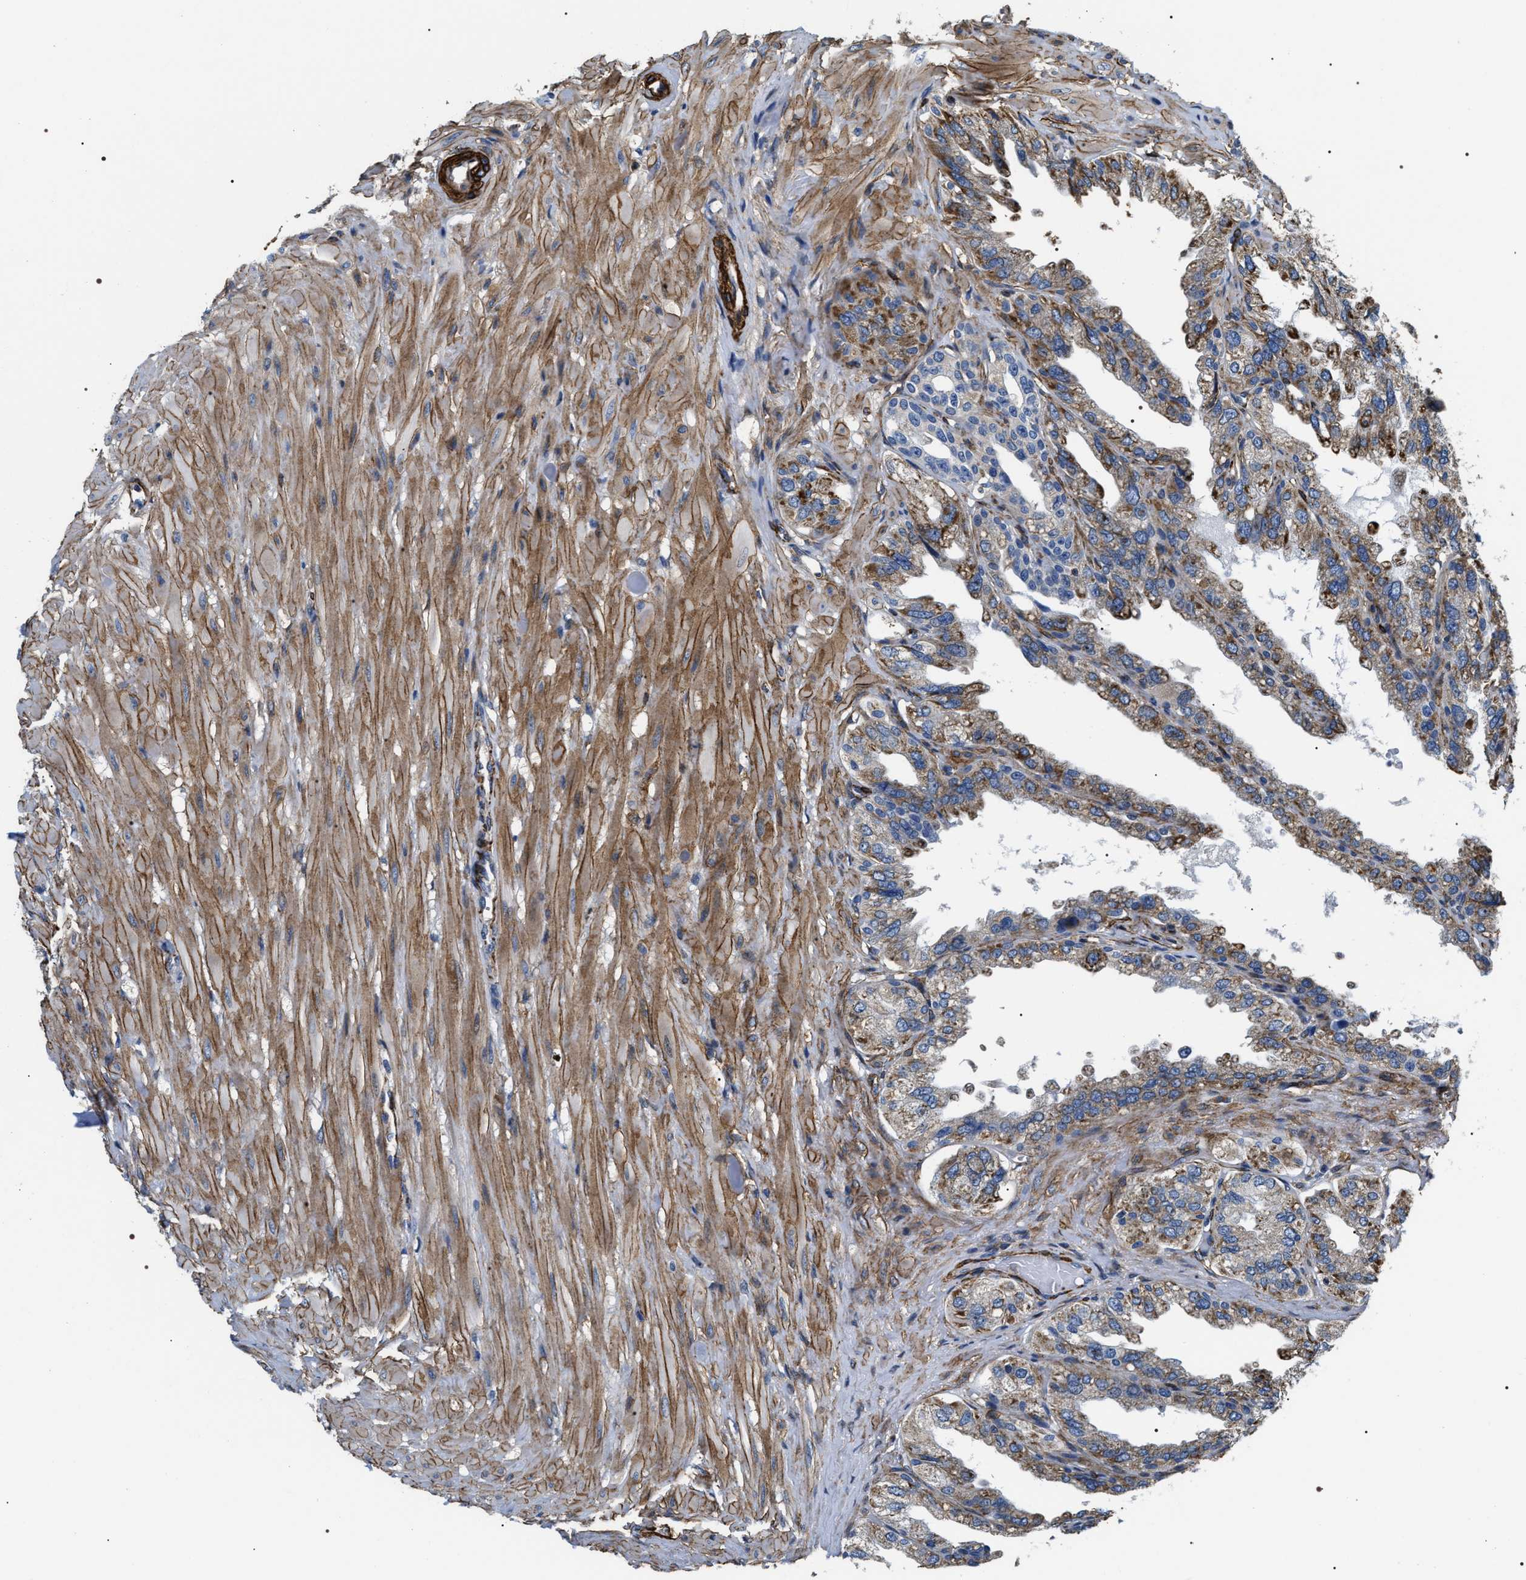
{"staining": {"intensity": "weak", "quantity": "25%-75%", "location": "cytoplasmic/membranous"}, "tissue": "seminal vesicle", "cell_type": "Glandular cells", "image_type": "normal", "snomed": [{"axis": "morphology", "description": "Normal tissue, NOS"}, {"axis": "topography", "description": "Seminal veicle"}], "caption": "The micrograph displays immunohistochemical staining of unremarkable seminal vesicle. There is weak cytoplasmic/membranous positivity is seen in approximately 25%-75% of glandular cells.", "gene": "ZC3HAV1L", "patient": {"sex": "male", "age": 68}}